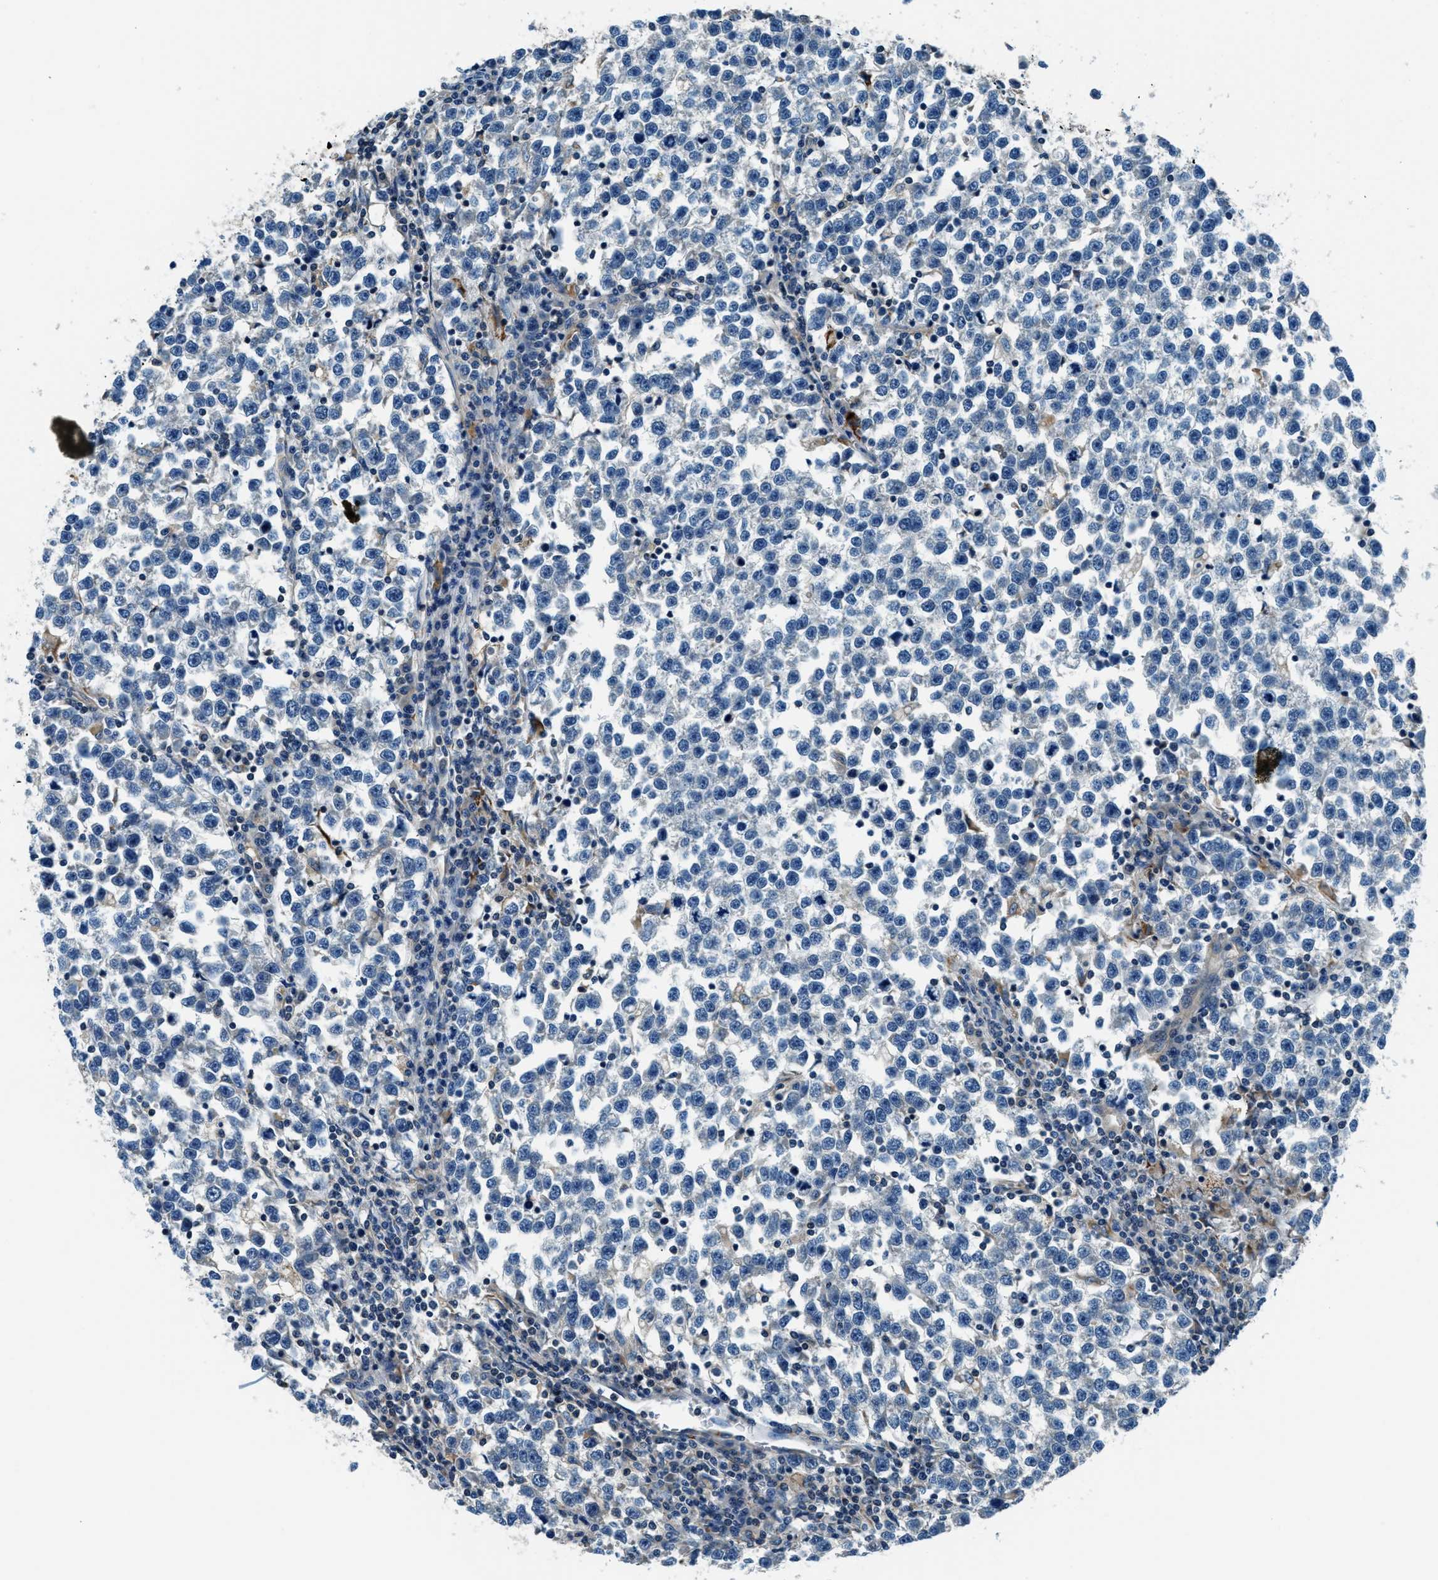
{"staining": {"intensity": "negative", "quantity": "none", "location": "none"}, "tissue": "testis cancer", "cell_type": "Tumor cells", "image_type": "cancer", "snomed": [{"axis": "morphology", "description": "Normal tissue, NOS"}, {"axis": "morphology", "description": "Seminoma, NOS"}, {"axis": "topography", "description": "Testis"}], "caption": "Human testis cancer (seminoma) stained for a protein using immunohistochemistry demonstrates no positivity in tumor cells.", "gene": "SLC19A2", "patient": {"sex": "male", "age": 43}}